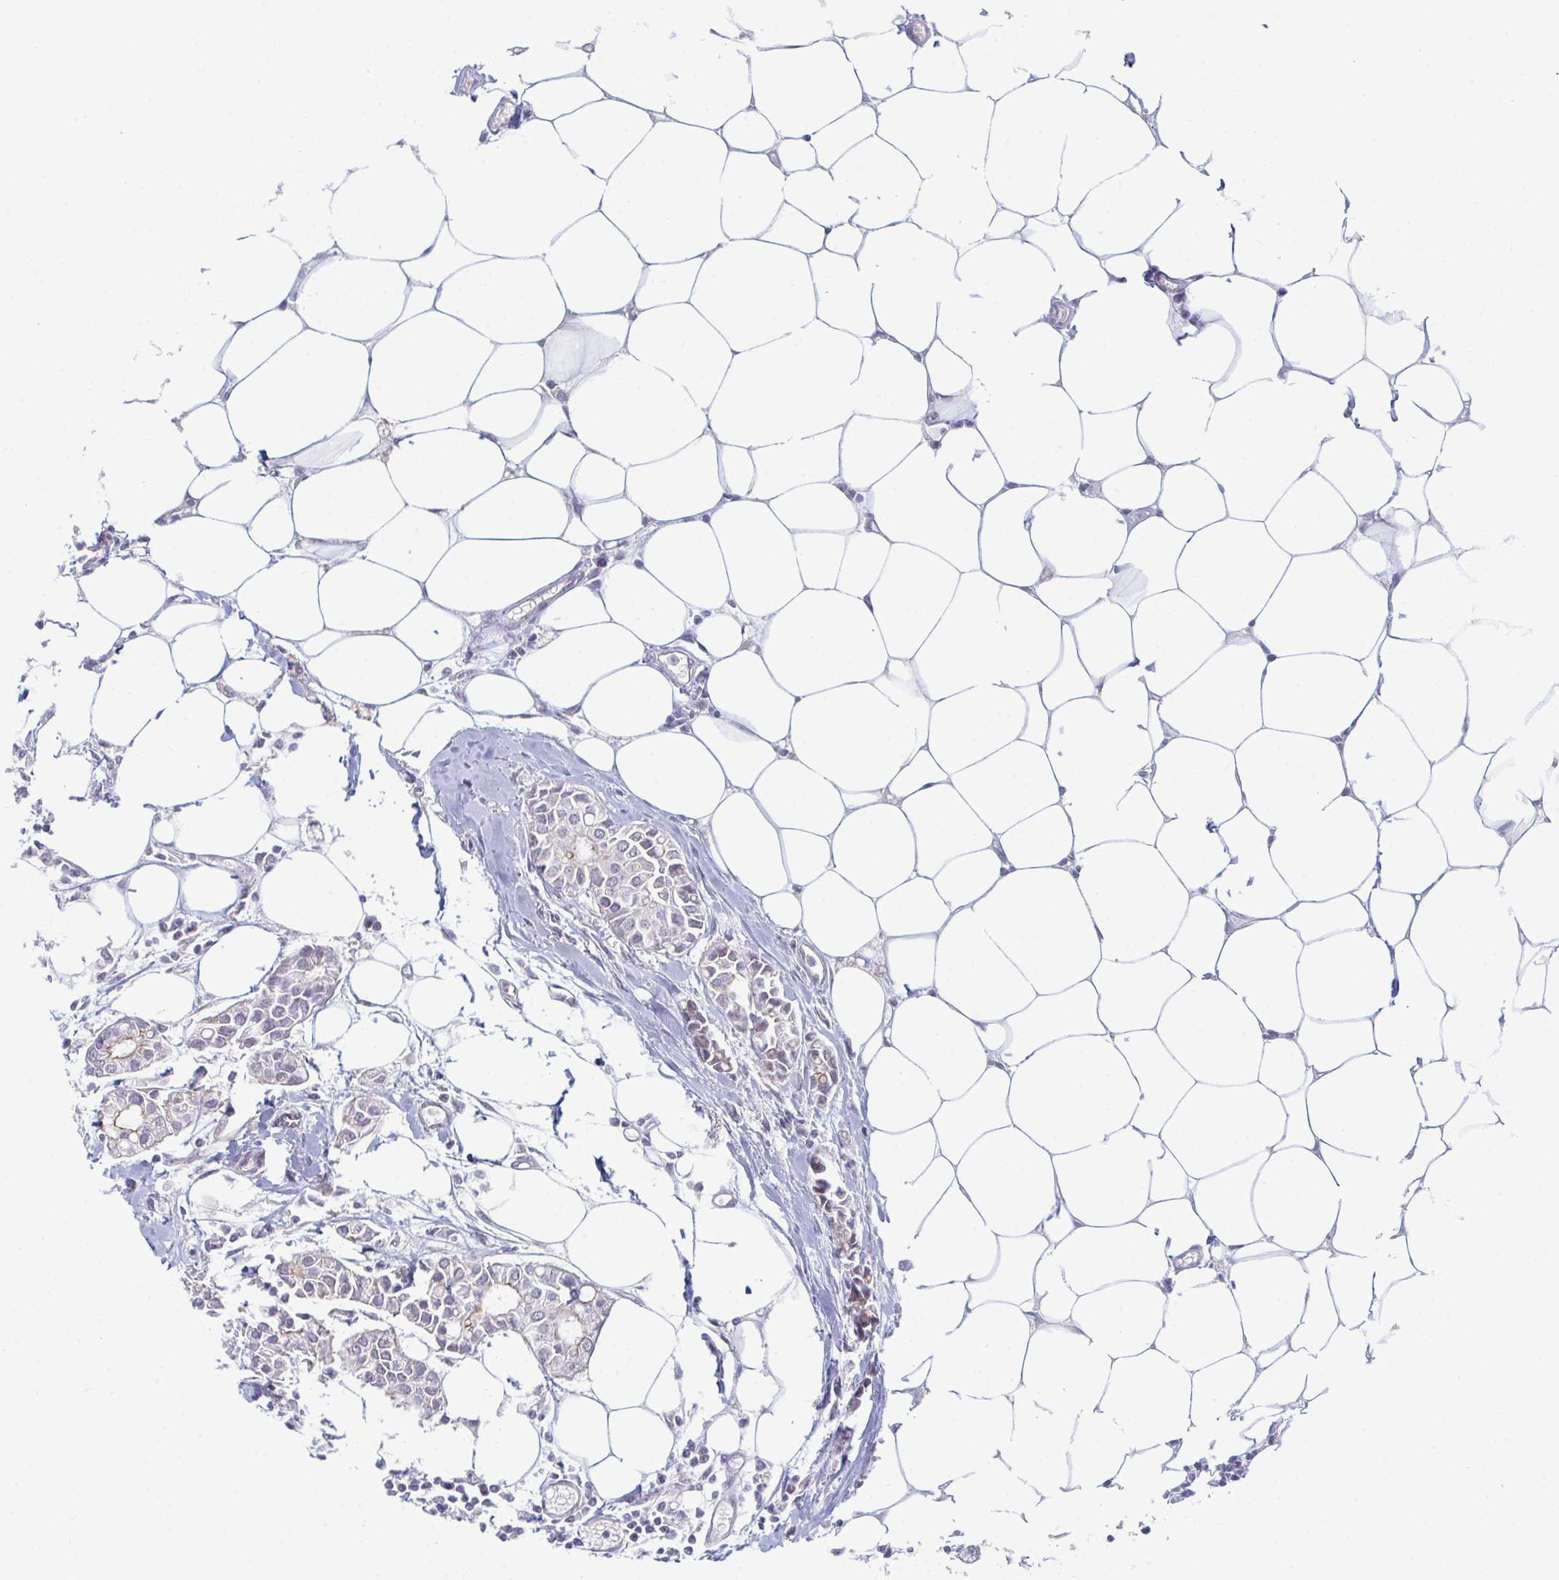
{"staining": {"intensity": "negative", "quantity": "none", "location": "none"}, "tissue": "breast cancer", "cell_type": "Tumor cells", "image_type": "cancer", "snomed": [{"axis": "morphology", "description": "Duct carcinoma"}, {"axis": "topography", "description": "Breast"}], "caption": "This histopathology image is of breast cancer stained with immunohistochemistry (IHC) to label a protein in brown with the nuclei are counter-stained blue. There is no positivity in tumor cells. (DAB (3,3'-diaminobenzidine) IHC with hematoxylin counter stain).", "gene": "ZNF214", "patient": {"sex": "female", "age": 84}}